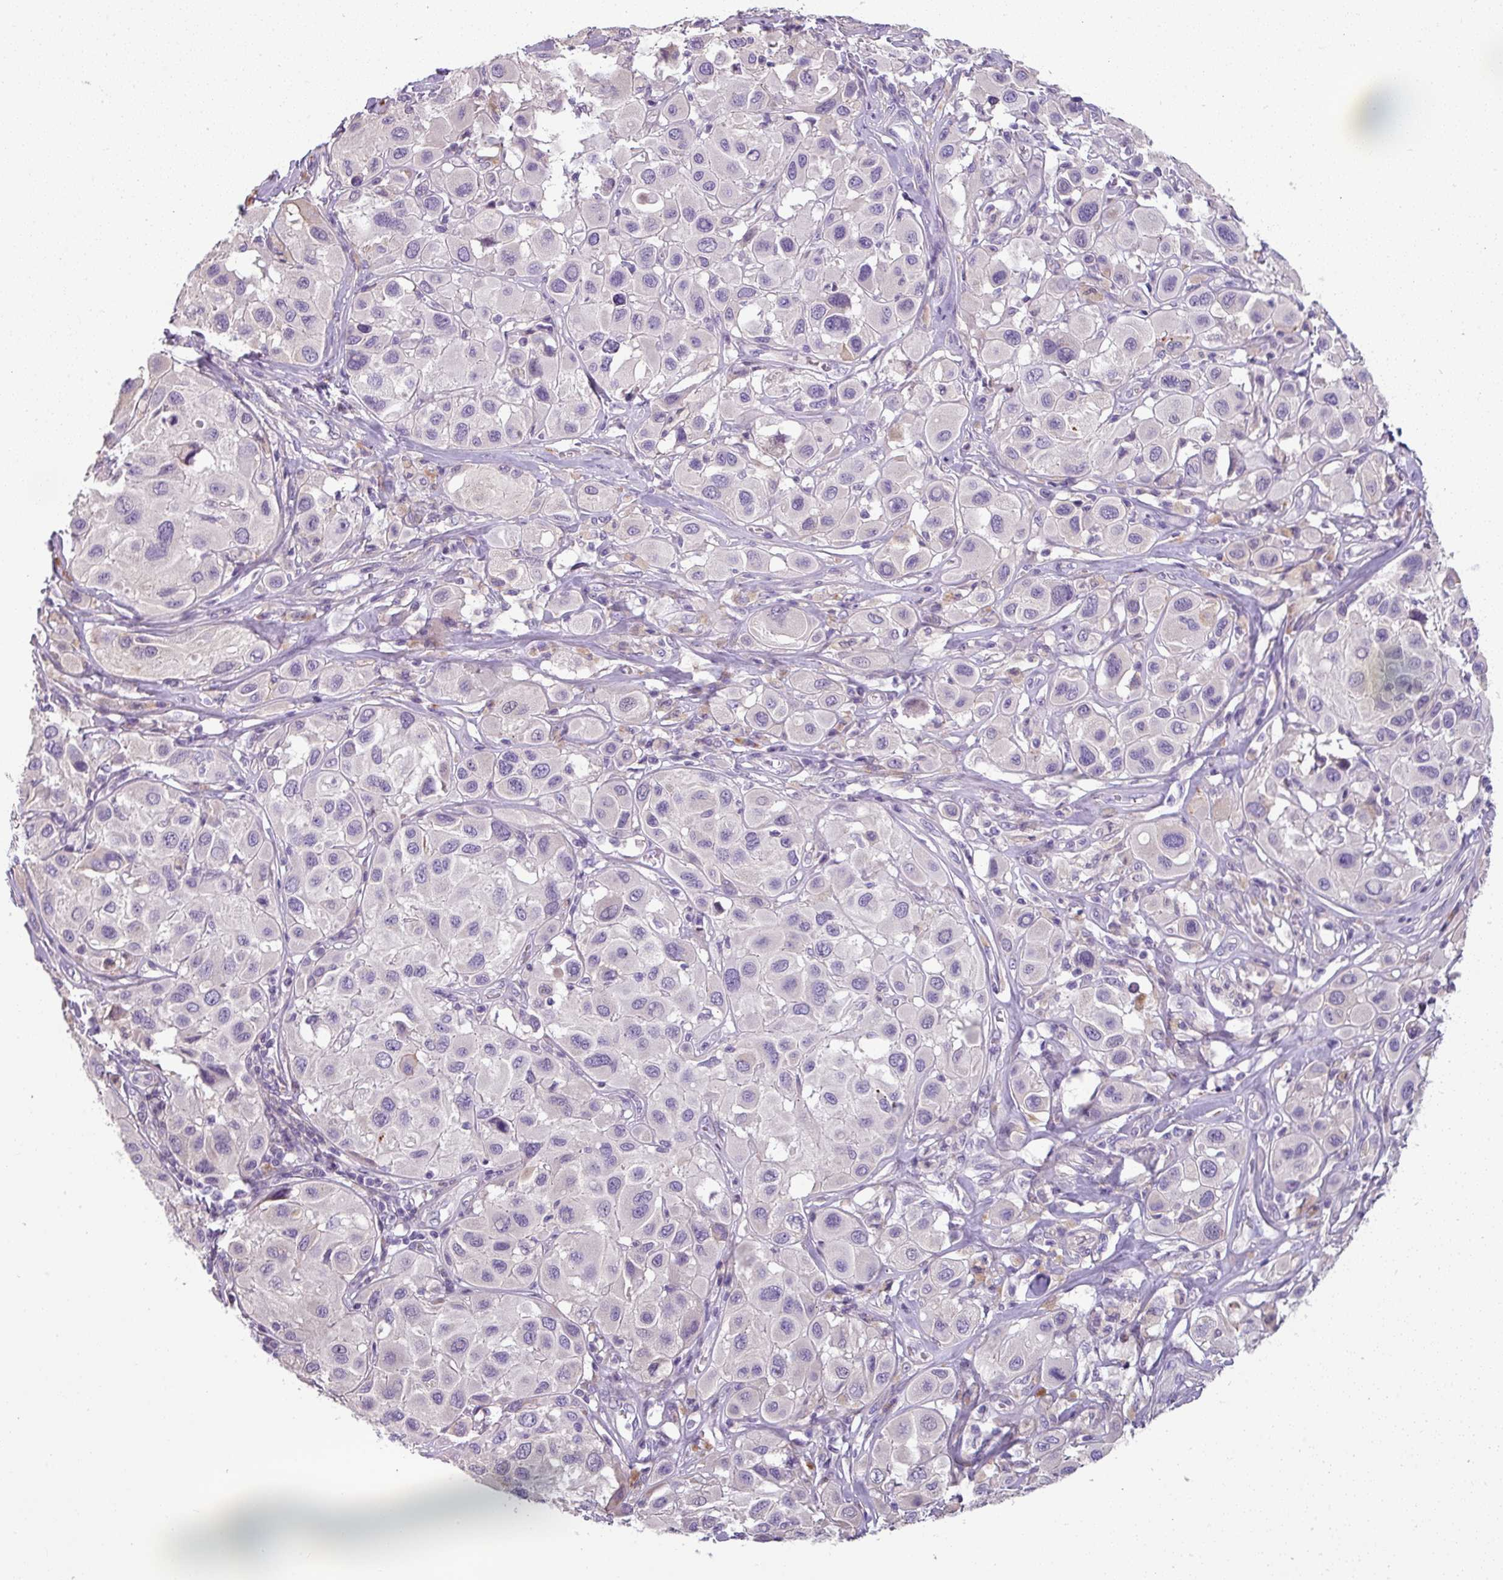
{"staining": {"intensity": "negative", "quantity": "none", "location": "none"}, "tissue": "melanoma", "cell_type": "Tumor cells", "image_type": "cancer", "snomed": [{"axis": "morphology", "description": "Malignant melanoma, Metastatic site"}, {"axis": "topography", "description": "Skin"}], "caption": "Histopathology image shows no significant protein staining in tumor cells of malignant melanoma (metastatic site).", "gene": "PALS2", "patient": {"sex": "male", "age": 41}}